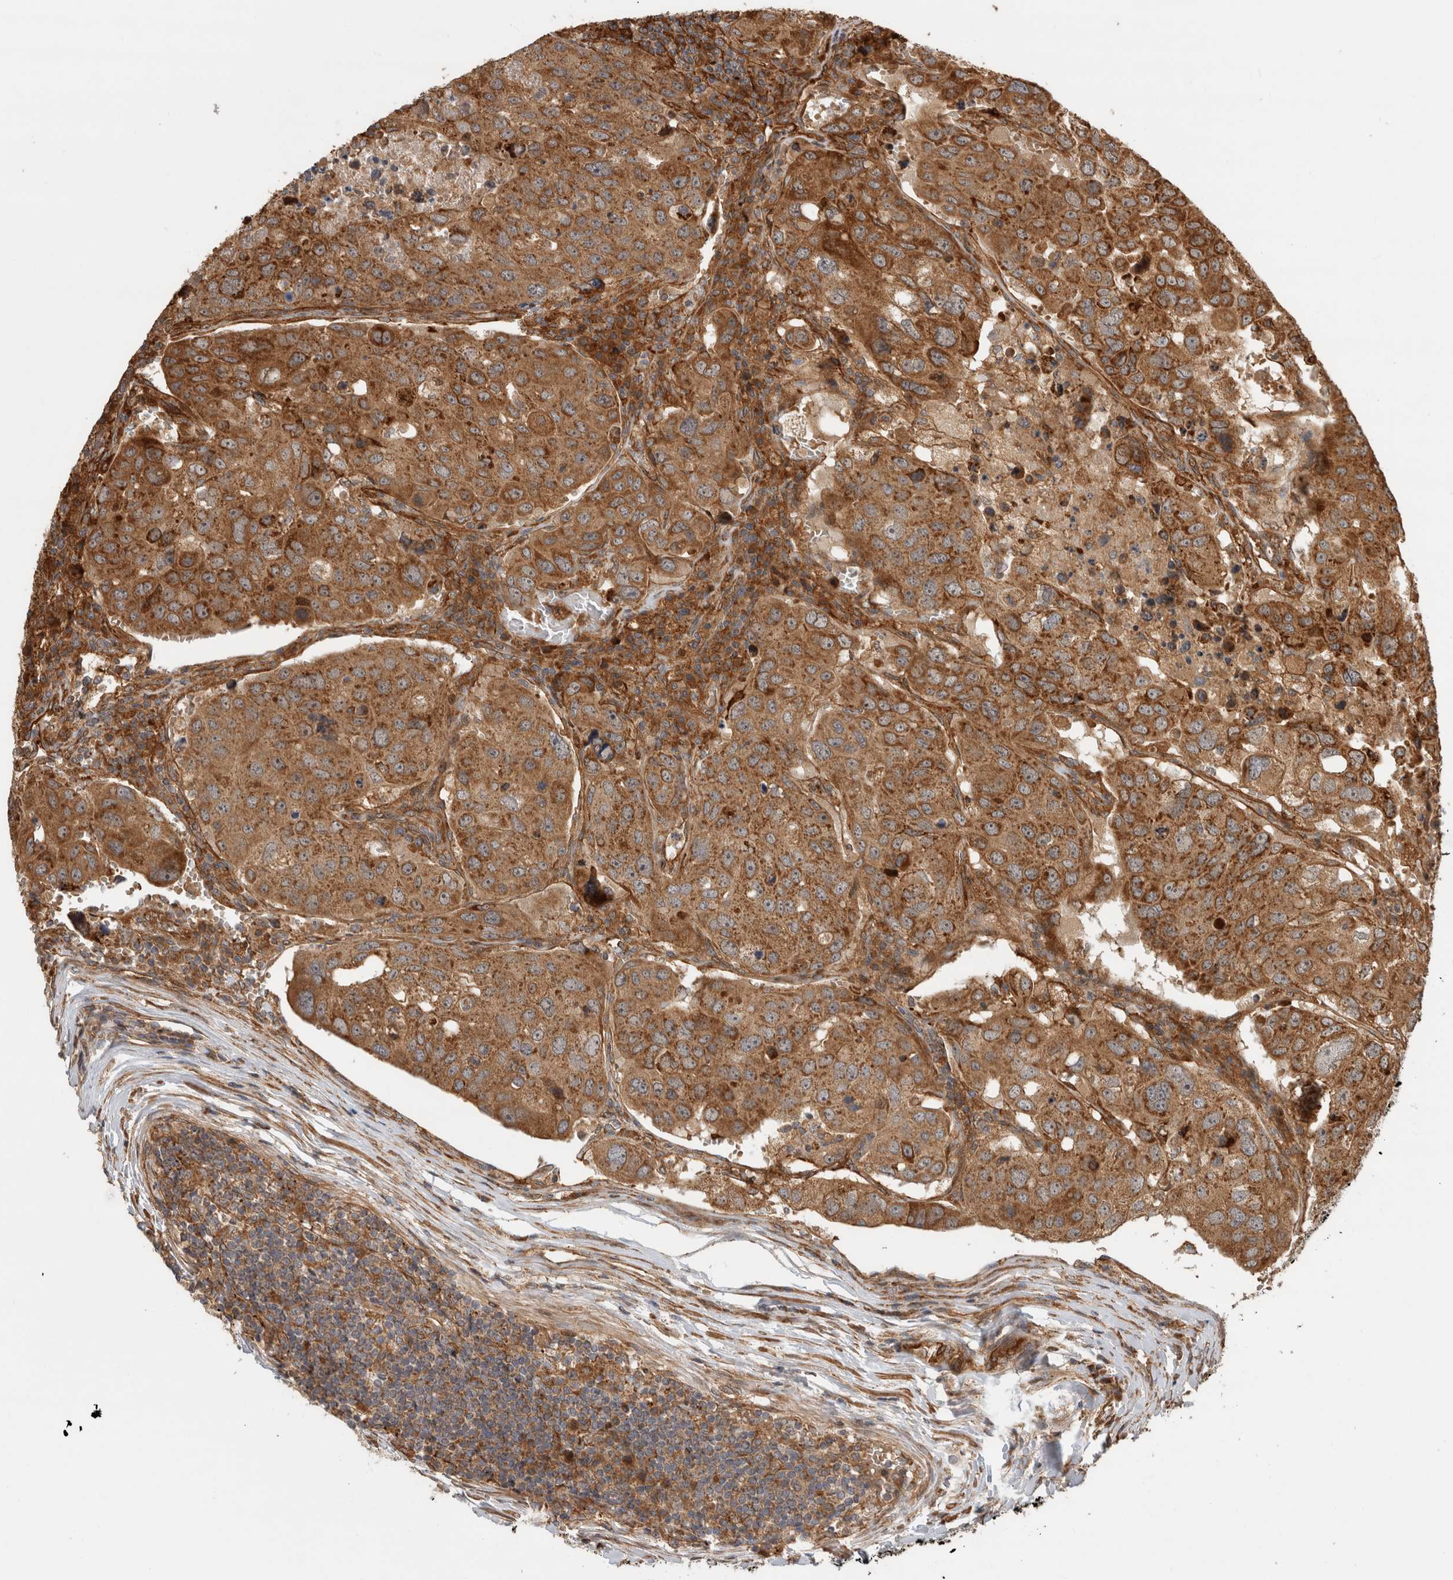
{"staining": {"intensity": "strong", "quantity": ">75%", "location": "cytoplasmic/membranous"}, "tissue": "urothelial cancer", "cell_type": "Tumor cells", "image_type": "cancer", "snomed": [{"axis": "morphology", "description": "Urothelial carcinoma, High grade"}, {"axis": "topography", "description": "Lymph node"}, {"axis": "topography", "description": "Urinary bladder"}], "caption": "Tumor cells display high levels of strong cytoplasmic/membranous expression in about >75% of cells in urothelial cancer. (Brightfield microscopy of DAB IHC at high magnification).", "gene": "TUBD1", "patient": {"sex": "male", "age": 51}}